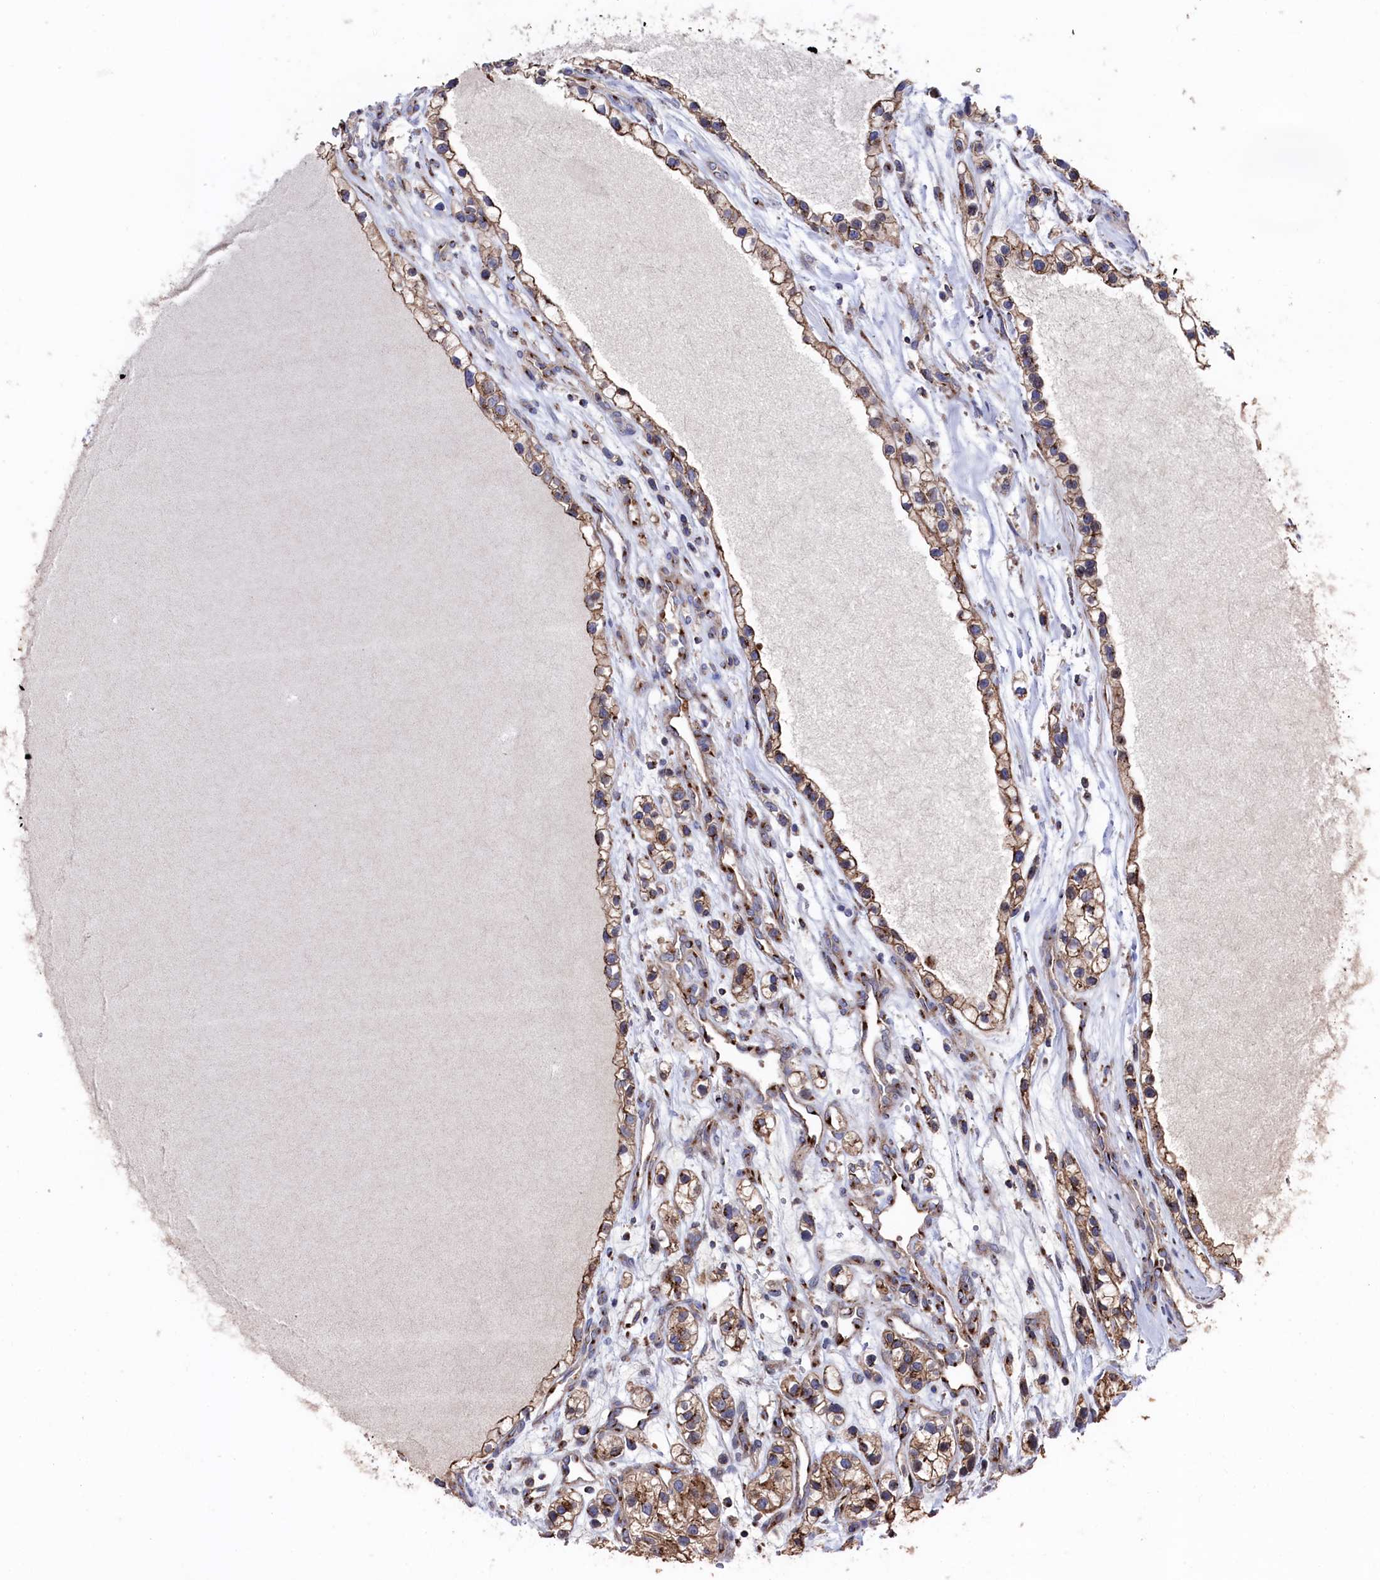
{"staining": {"intensity": "moderate", "quantity": ">75%", "location": "cytoplasmic/membranous"}, "tissue": "renal cancer", "cell_type": "Tumor cells", "image_type": "cancer", "snomed": [{"axis": "morphology", "description": "Adenocarcinoma, NOS"}, {"axis": "topography", "description": "Kidney"}], "caption": "IHC photomicrograph of adenocarcinoma (renal) stained for a protein (brown), which exhibits medium levels of moderate cytoplasmic/membranous expression in approximately >75% of tumor cells.", "gene": "PRRC1", "patient": {"sex": "female", "age": 57}}